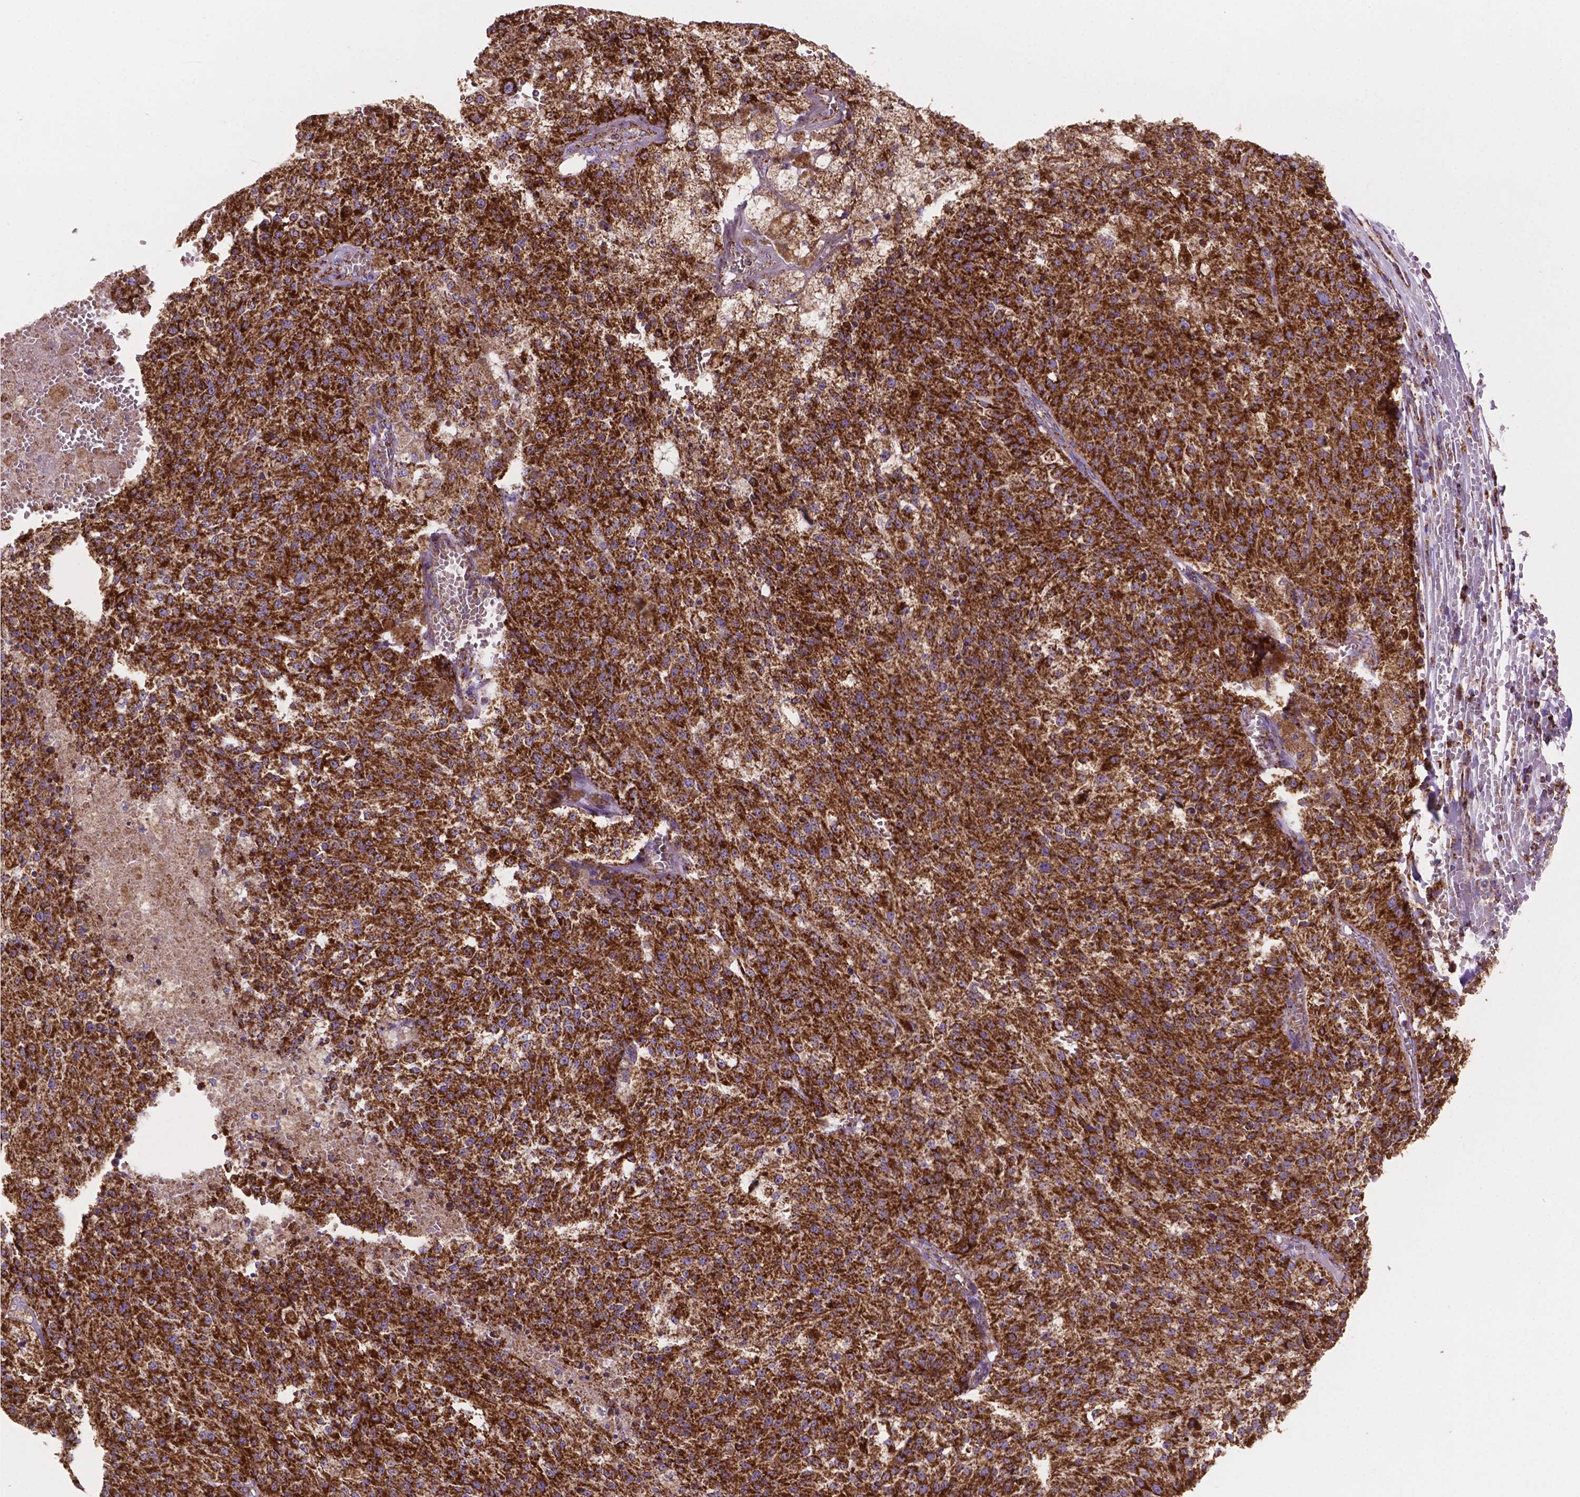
{"staining": {"intensity": "strong", "quantity": ">75%", "location": "cytoplasmic/membranous"}, "tissue": "melanoma", "cell_type": "Tumor cells", "image_type": "cancer", "snomed": [{"axis": "morphology", "description": "Malignant melanoma, Metastatic site"}, {"axis": "topography", "description": "Lymph node"}], "caption": "About >75% of tumor cells in melanoma show strong cytoplasmic/membranous protein positivity as visualized by brown immunohistochemical staining.", "gene": "HSPD1", "patient": {"sex": "female", "age": 64}}